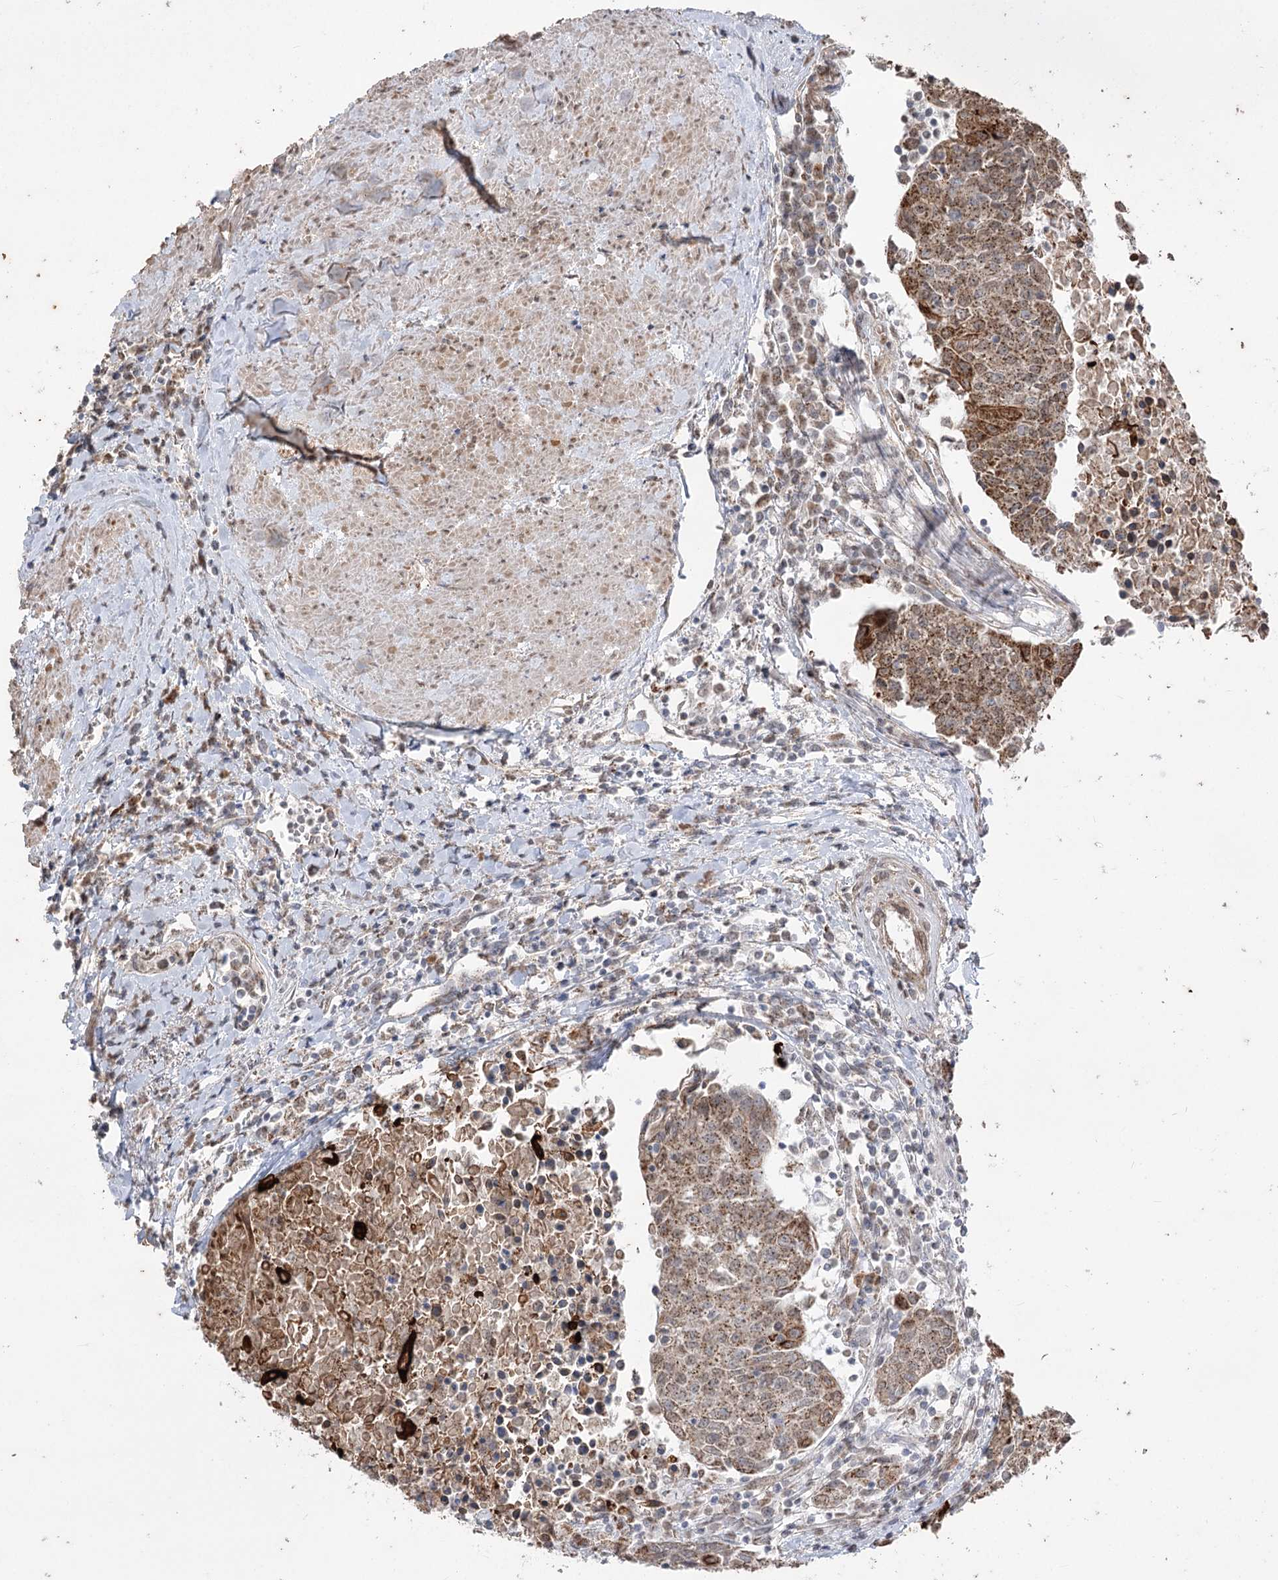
{"staining": {"intensity": "moderate", "quantity": ">75%", "location": "cytoplasmic/membranous"}, "tissue": "urothelial cancer", "cell_type": "Tumor cells", "image_type": "cancer", "snomed": [{"axis": "morphology", "description": "Urothelial carcinoma, High grade"}, {"axis": "topography", "description": "Urinary bladder"}], "caption": "Immunohistochemistry of human urothelial carcinoma (high-grade) demonstrates medium levels of moderate cytoplasmic/membranous positivity in approximately >75% of tumor cells. (Brightfield microscopy of DAB IHC at high magnification).", "gene": "ZSCAN23", "patient": {"sex": "female", "age": 85}}